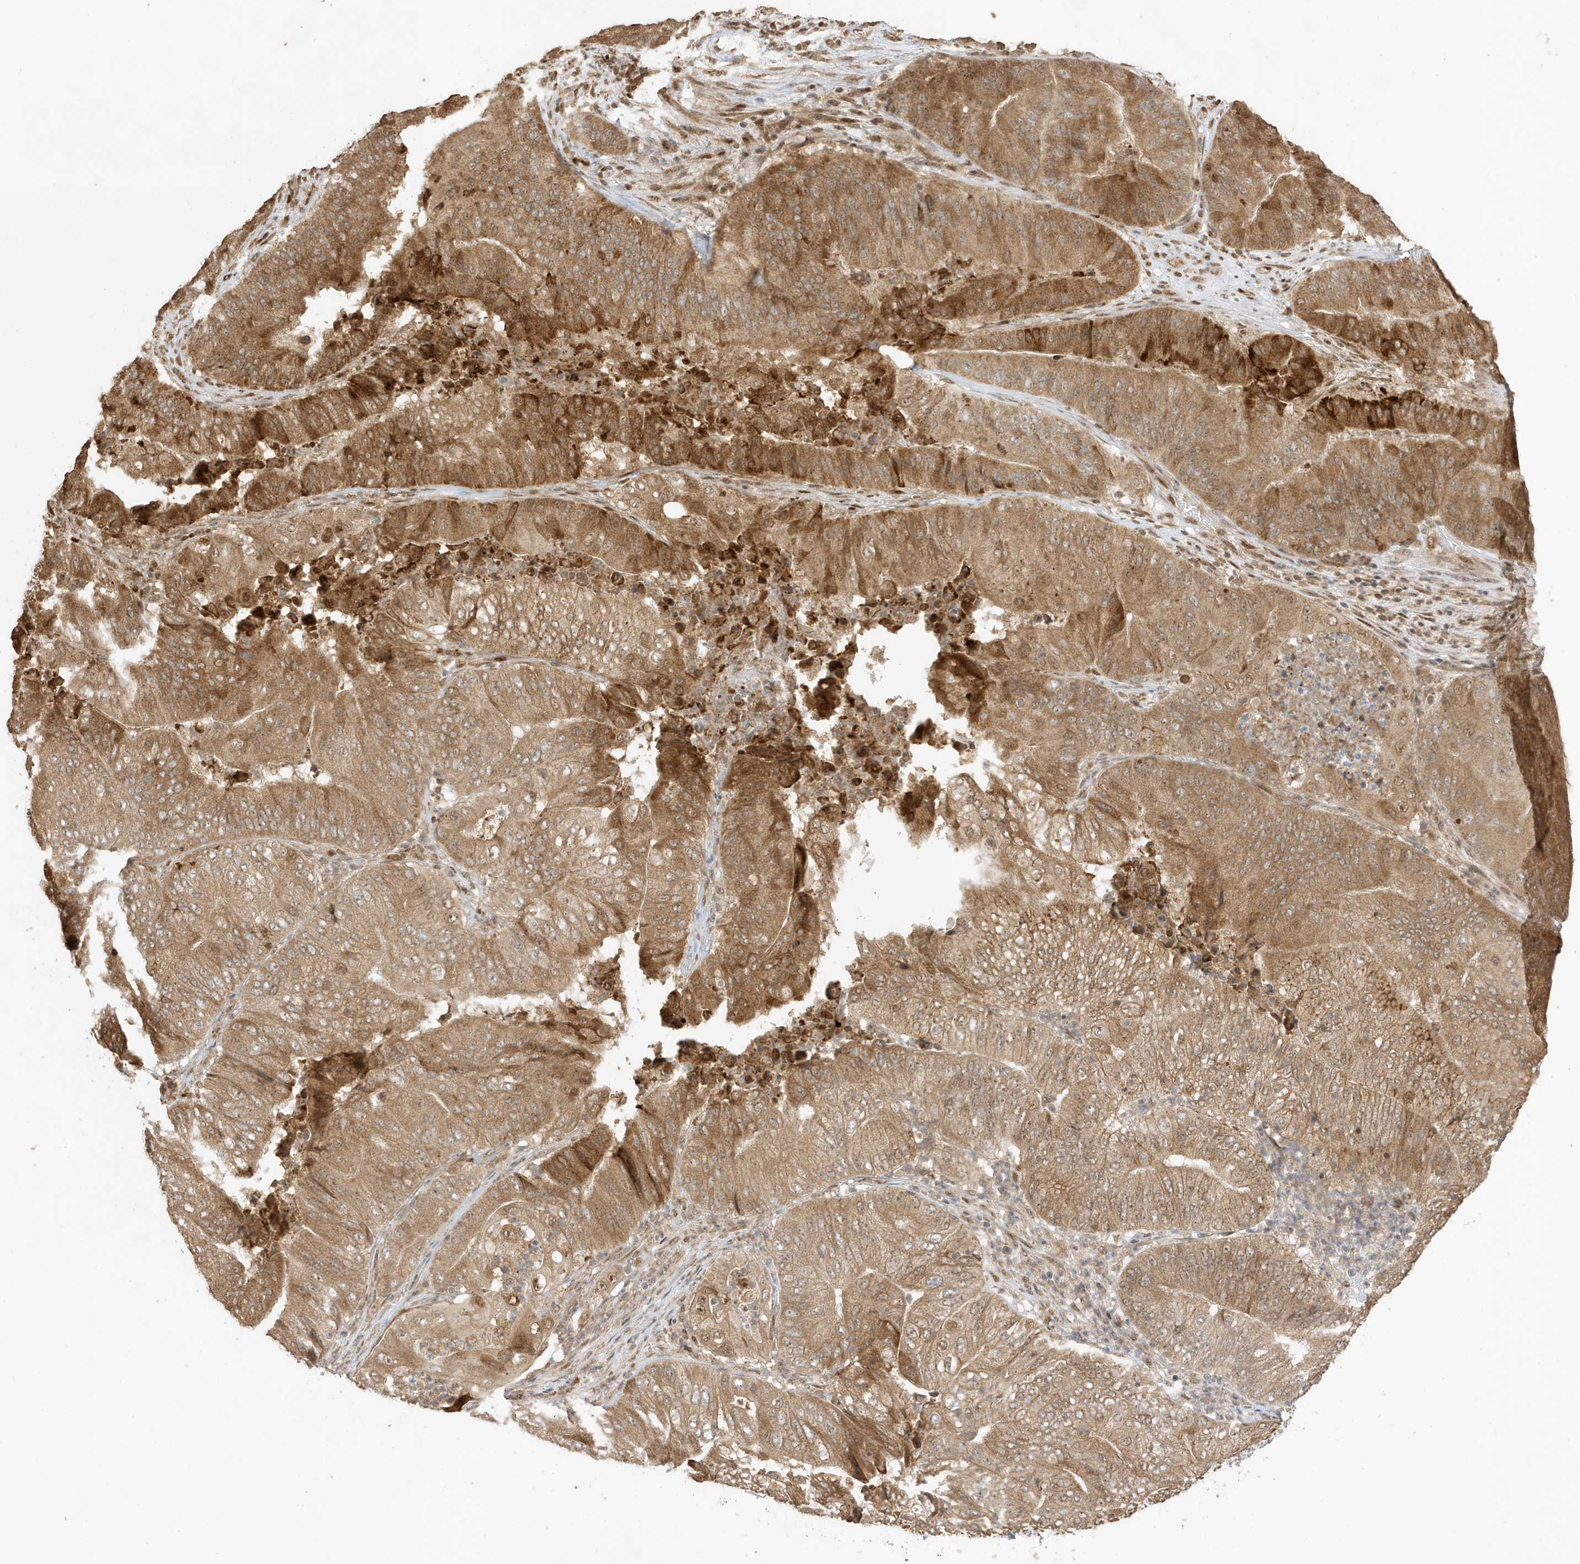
{"staining": {"intensity": "moderate", "quantity": ">75%", "location": "cytoplasmic/membranous"}, "tissue": "pancreatic cancer", "cell_type": "Tumor cells", "image_type": "cancer", "snomed": [{"axis": "morphology", "description": "Adenocarcinoma, NOS"}, {"axis": "topography", "description": "Pancreas"}], "caption": "A micrograph of human pancreatic cancer (adenocarcinoma) stained for a protein displays moderate cytoplasmic/membranous brown staining in tumor cells. (brown staining indicates protein expression, while blue staining denotes nuclei).", "gene": "ZBTB41", "patient": {"sex": "female", "age": 77}}